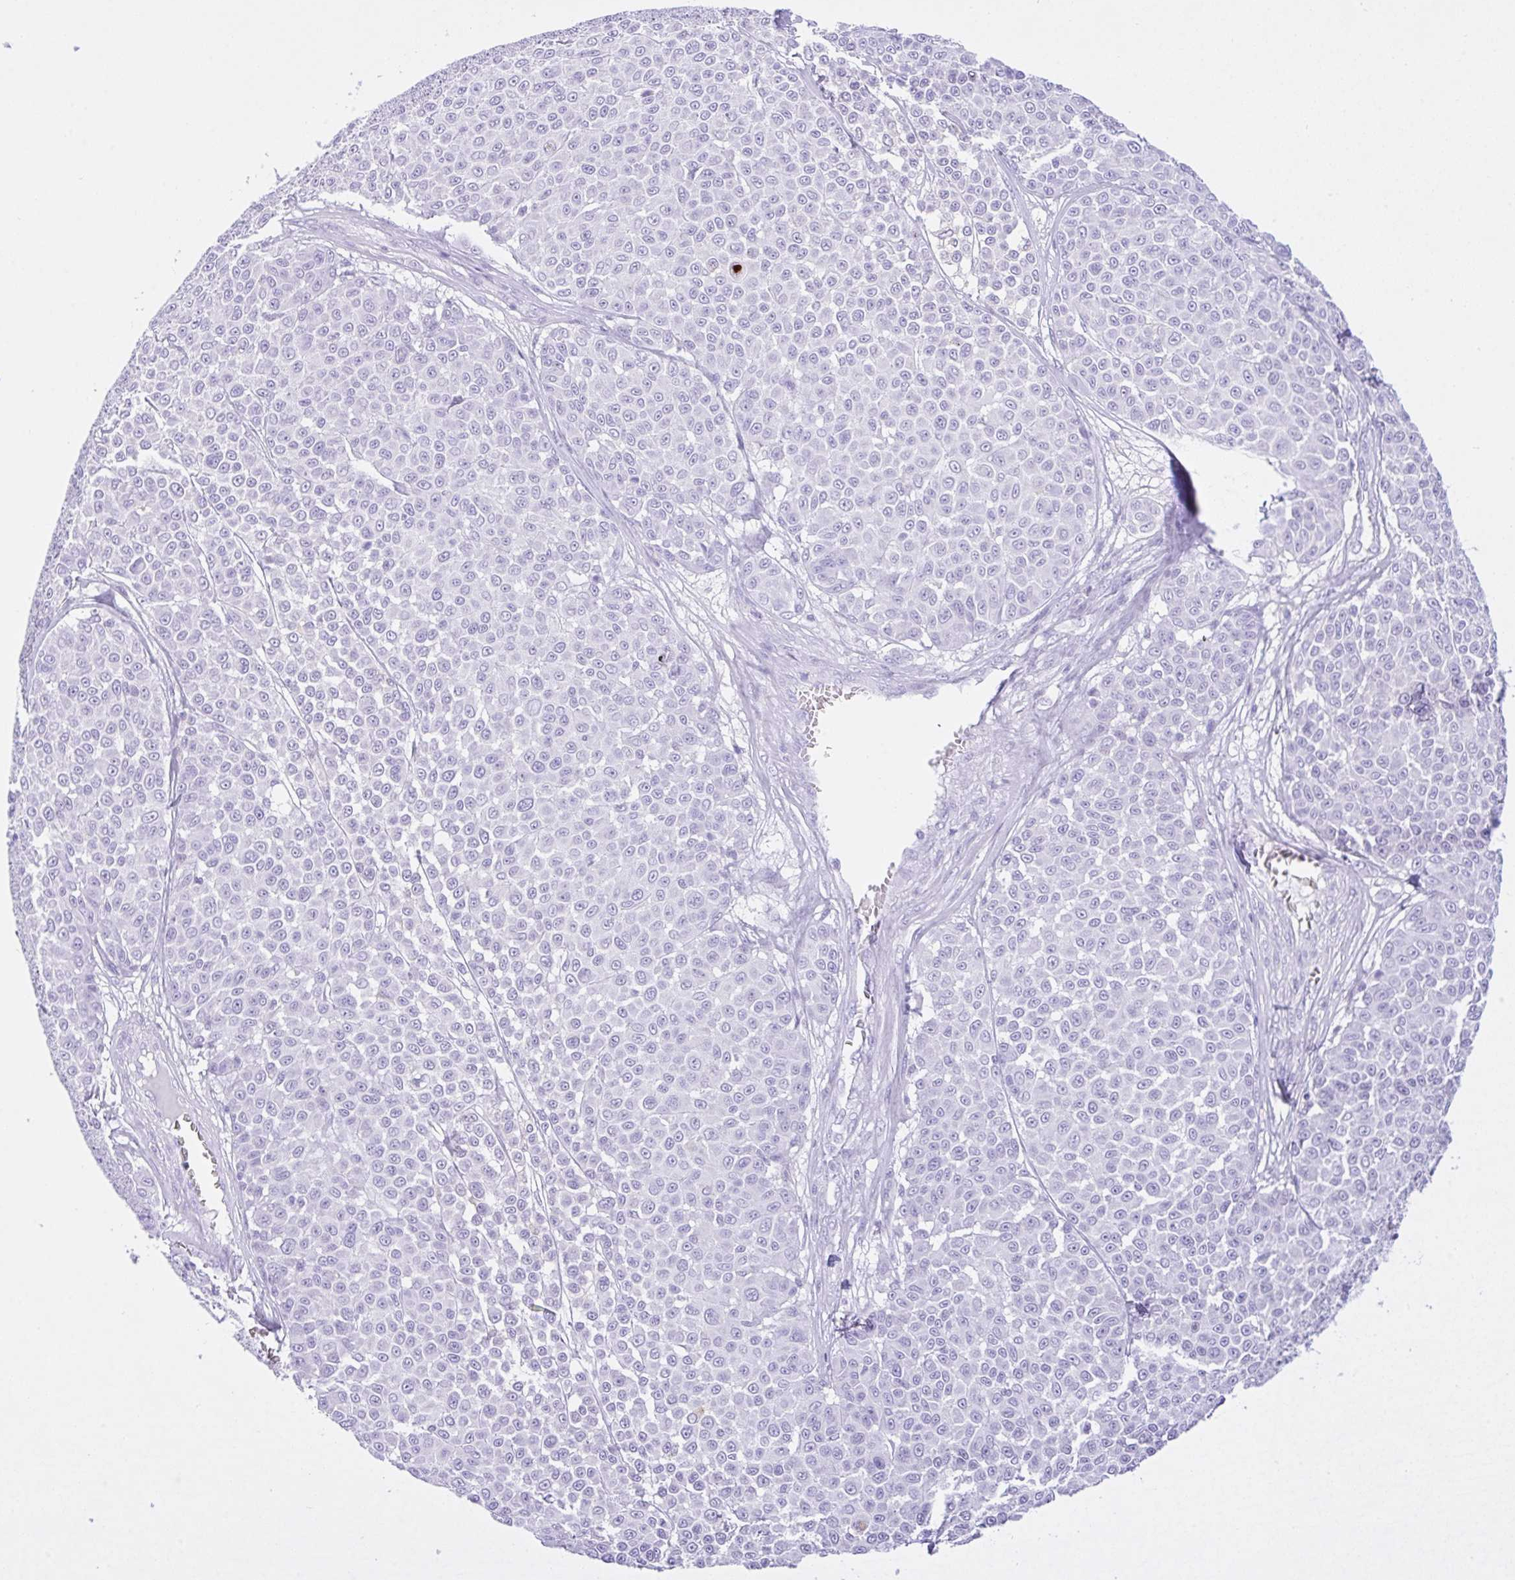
{"staining": {"intensity": "negative", "quantity": "none", "location": "none"}, "tissue": "melanoma", "cell_type": "Tumor cells", "image_type": "cancer", "snomed": [{"axis": "morphology", "description": "Malignant melanoma, NOS"}, {"axis": "topography", "description": "Skin"}], "caption": "Immunohistochemistry image of human malignant melanoma stained for a protein (brown), which shows no positivity in tumor cells.", "gene": "NCF1", "patient": {"sex": "male", "age": 46}}